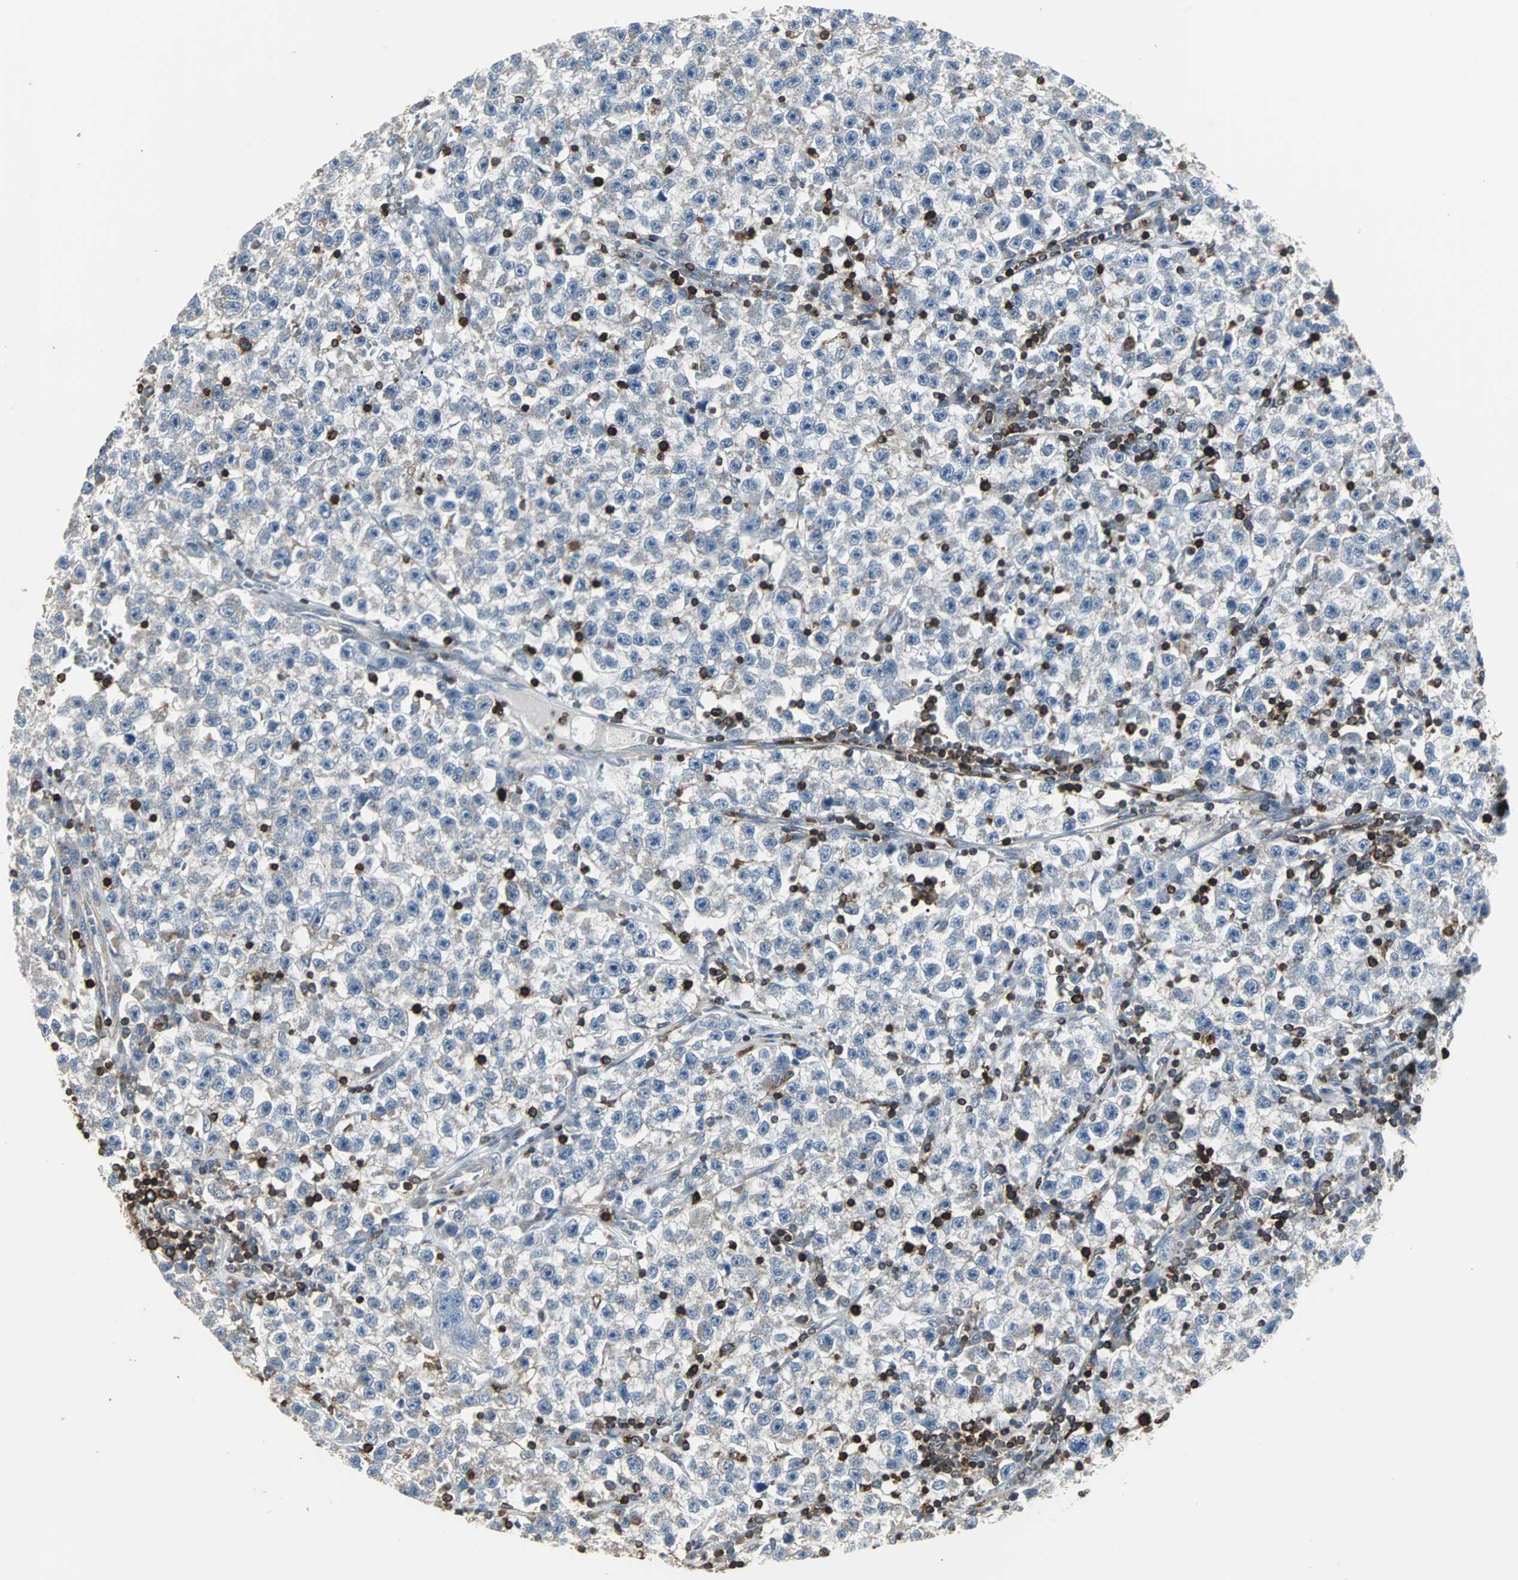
{"staining": {"intensity": "negative", "quantity": "none", "location": "none"}, "tissue": "testis cancer", "cell_type": "Tumor cells", "image_type": "cancer", "snomed": [{"axis": "morphology", "description": "Seminoma, NOS"}, {"axis": "topography", "description": "Testis"}], "caption": "Immunohistochemical staining of human testis cancer displays no significant positivity in tumor cells.", "gene": "LRRFIP1", "patient": {"sex": "male", "age": 22}}